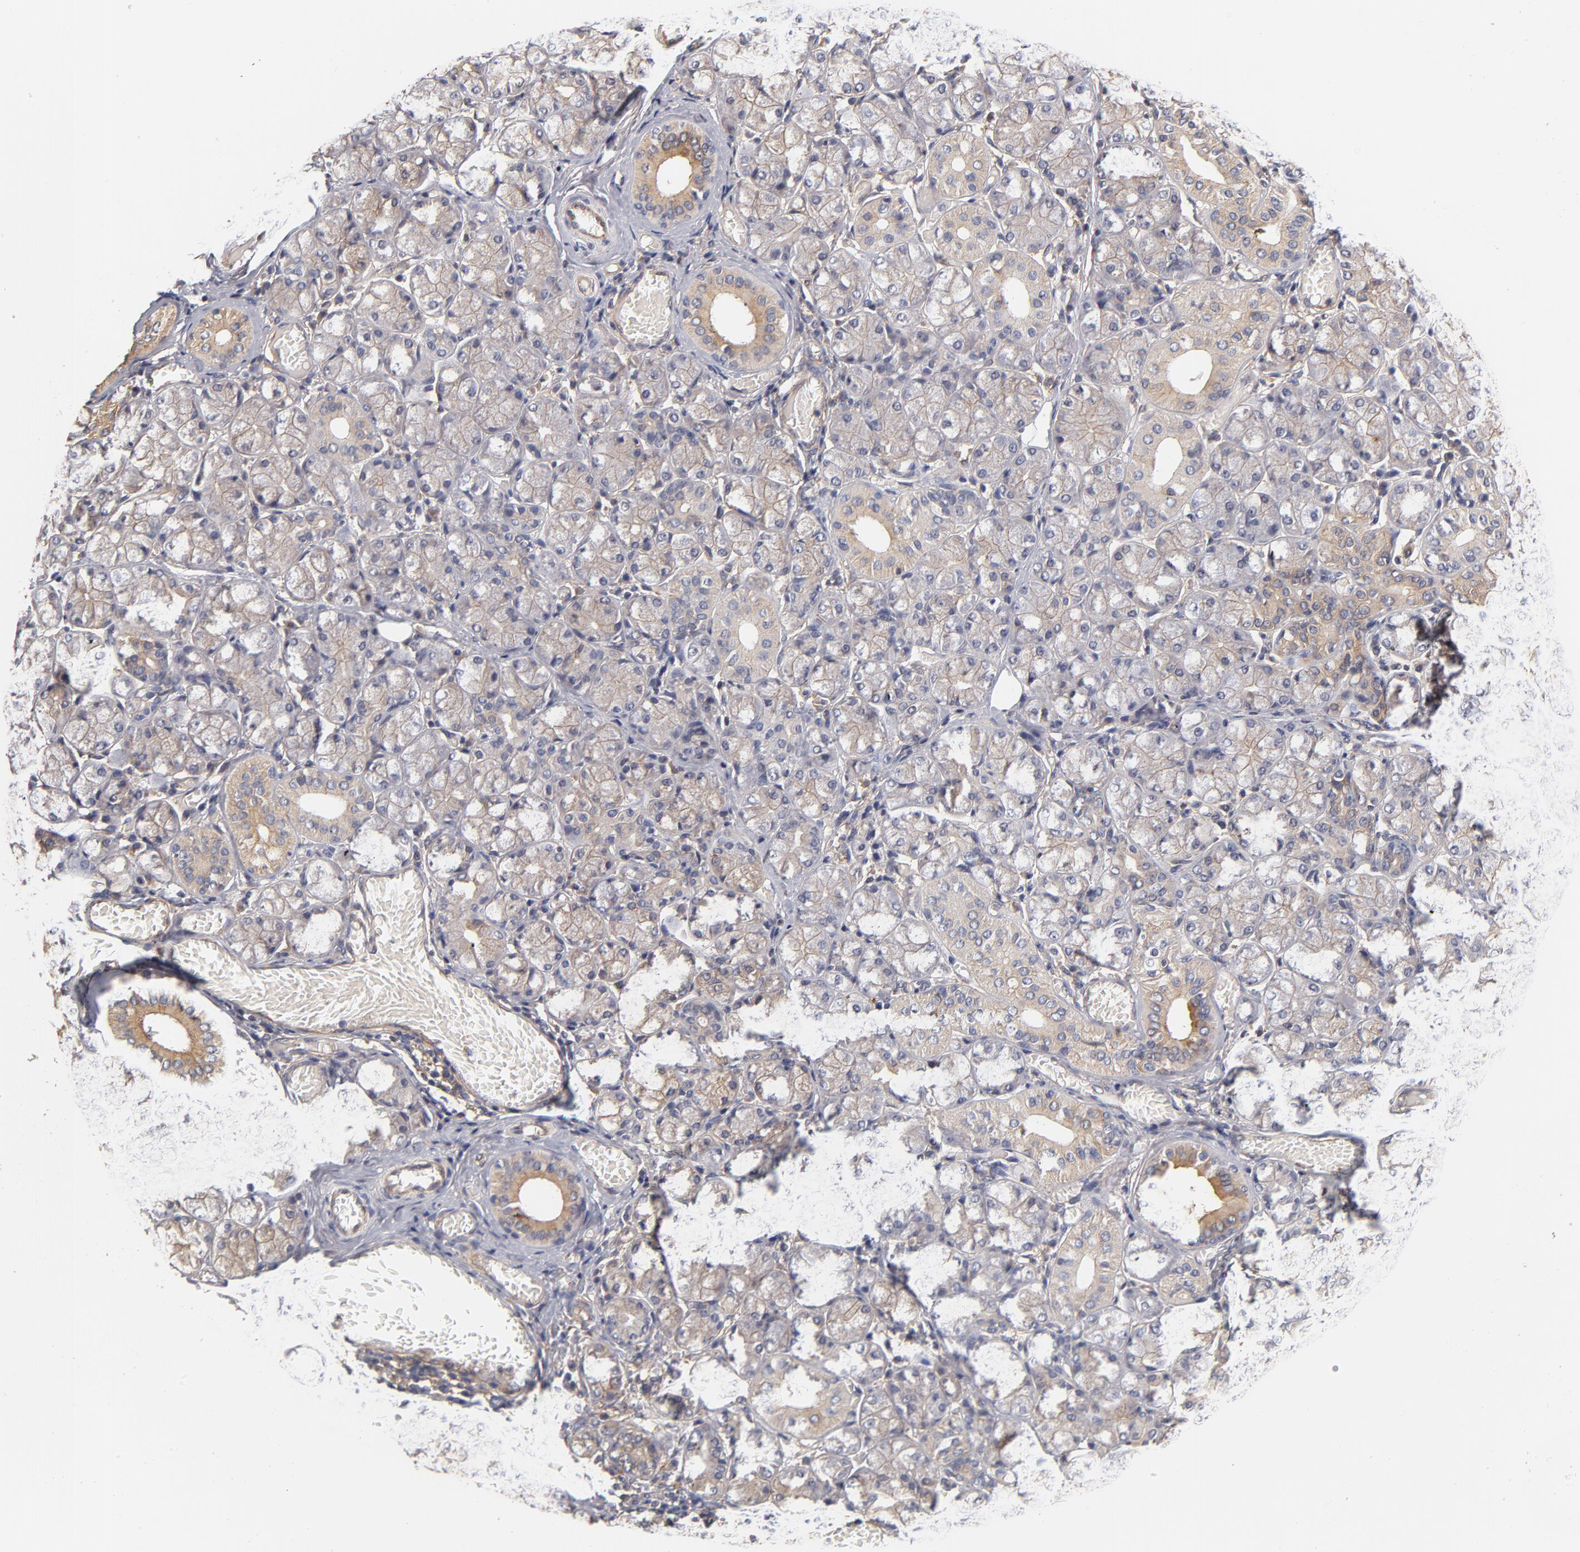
{"staining": {"intensity": "weak", "quantity": "25%-75%", "location": "cytoplasmic/membranous"}, "tissue": "salivary gland", "cell_type": "Glandular cells", "image_type": "normal", "snomed": [{"axis": "morphology", "description": "Normal tissue, NOS"}, {"axis": "topography", "description": "Salivary gland"}], "caption": "Benign salivary gland reveals weak cytoplasmic/membranous positivity in about 25%-75% of glandular cells.", "gene": "FCMR", "patient": {"sex": "female", "age": 24}}